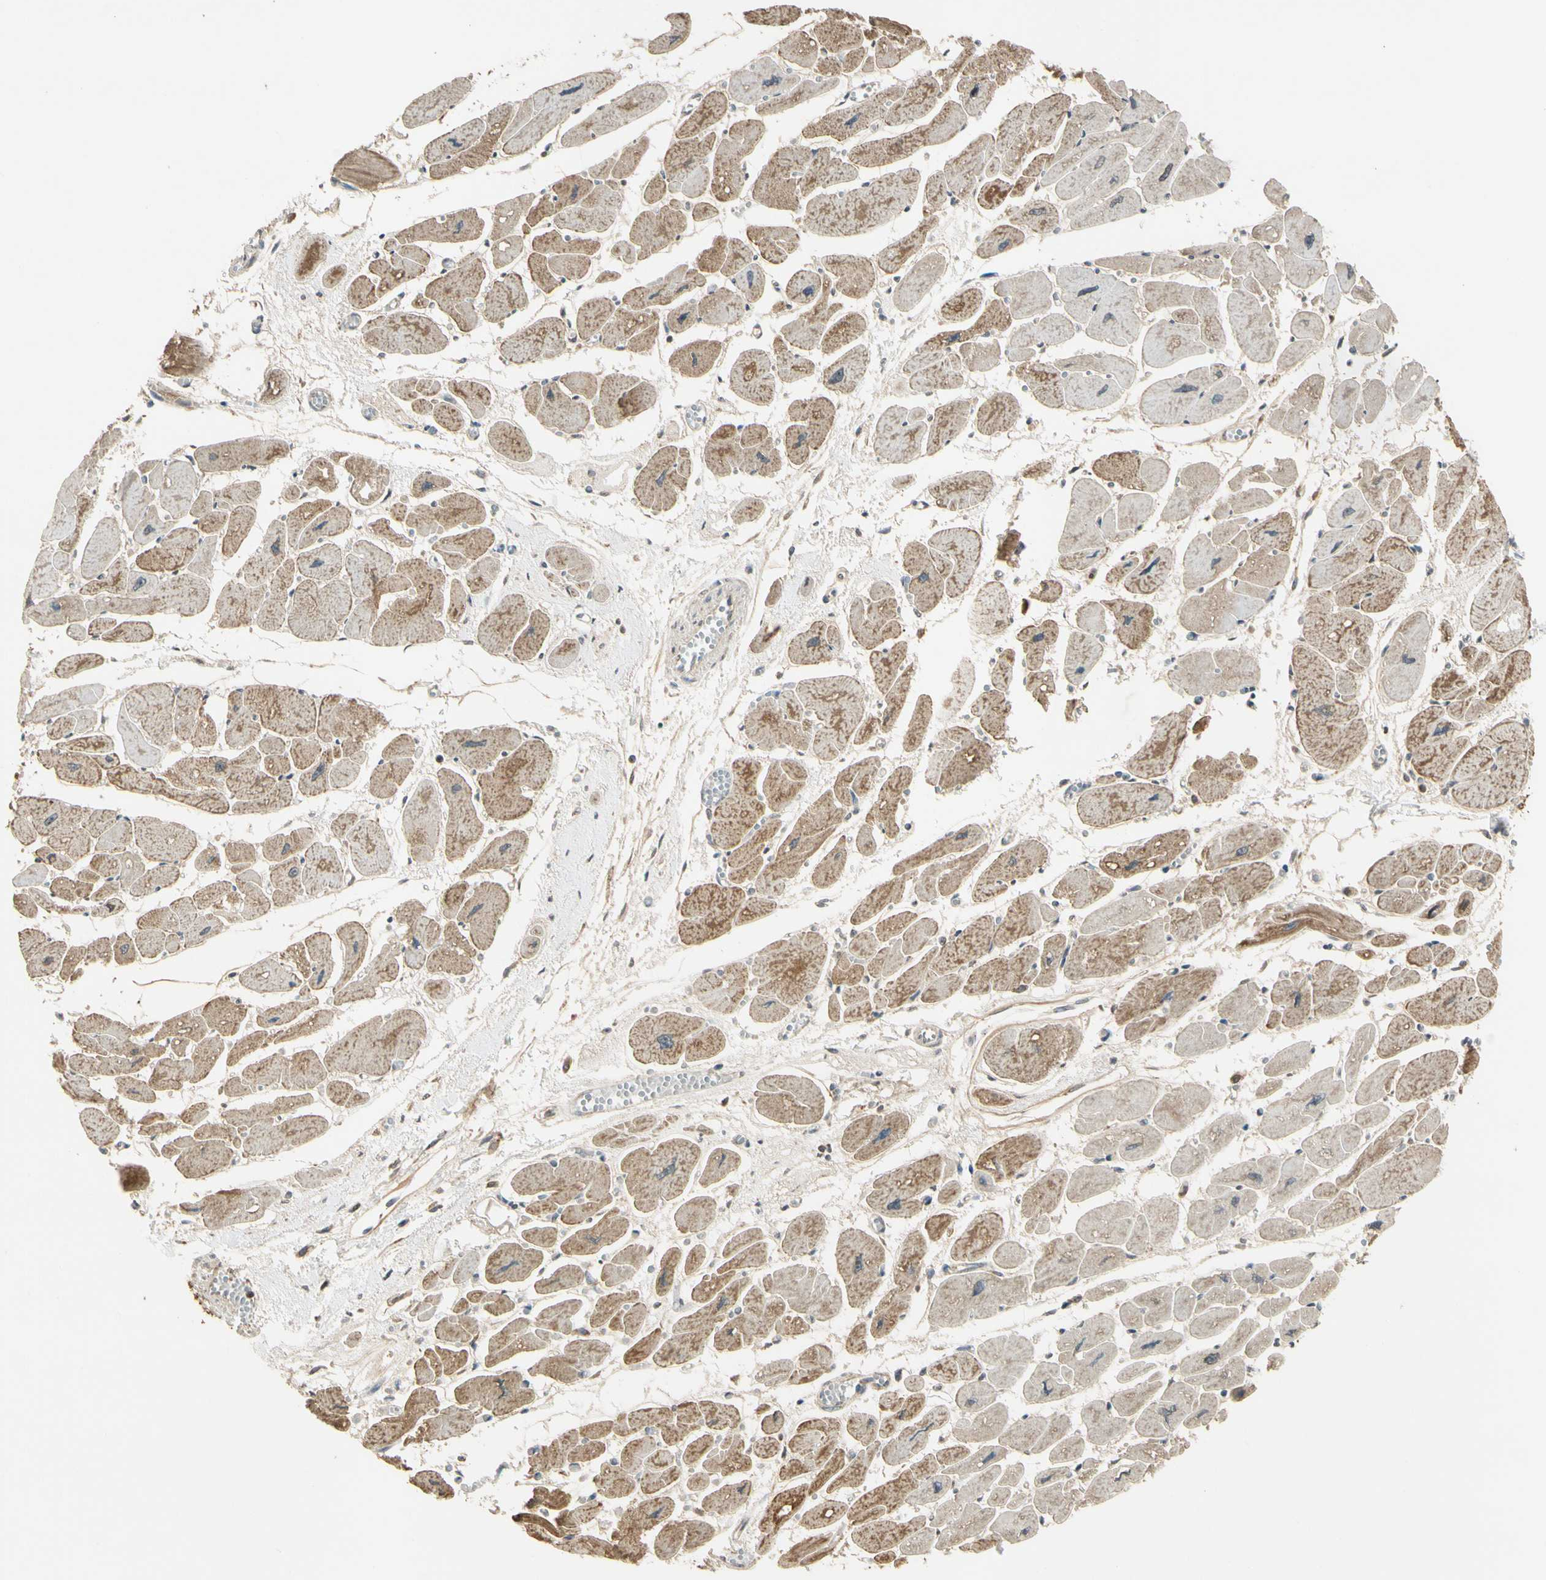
{"staining": {"intensity": "moderate", "quantity": ">75%", "location": "cytoplasmic/membranous"}, "tissue": "heart muscle", "cell_type": "Cardiomyocytes", "image_type": "normal", "snomed": [{"axis": "morphology", "description": "Normal tissue, NOS"}, {"axis": "topography", "description": "Heart"}], "caption": "Protein staining of unremarkable heart muscle demonstrates moderate cytoplasmic/membranous expression in about >75% of cardiomyocytes.", "gene": "PRDX5", "patient": {"sex": "female", "age": 54}}